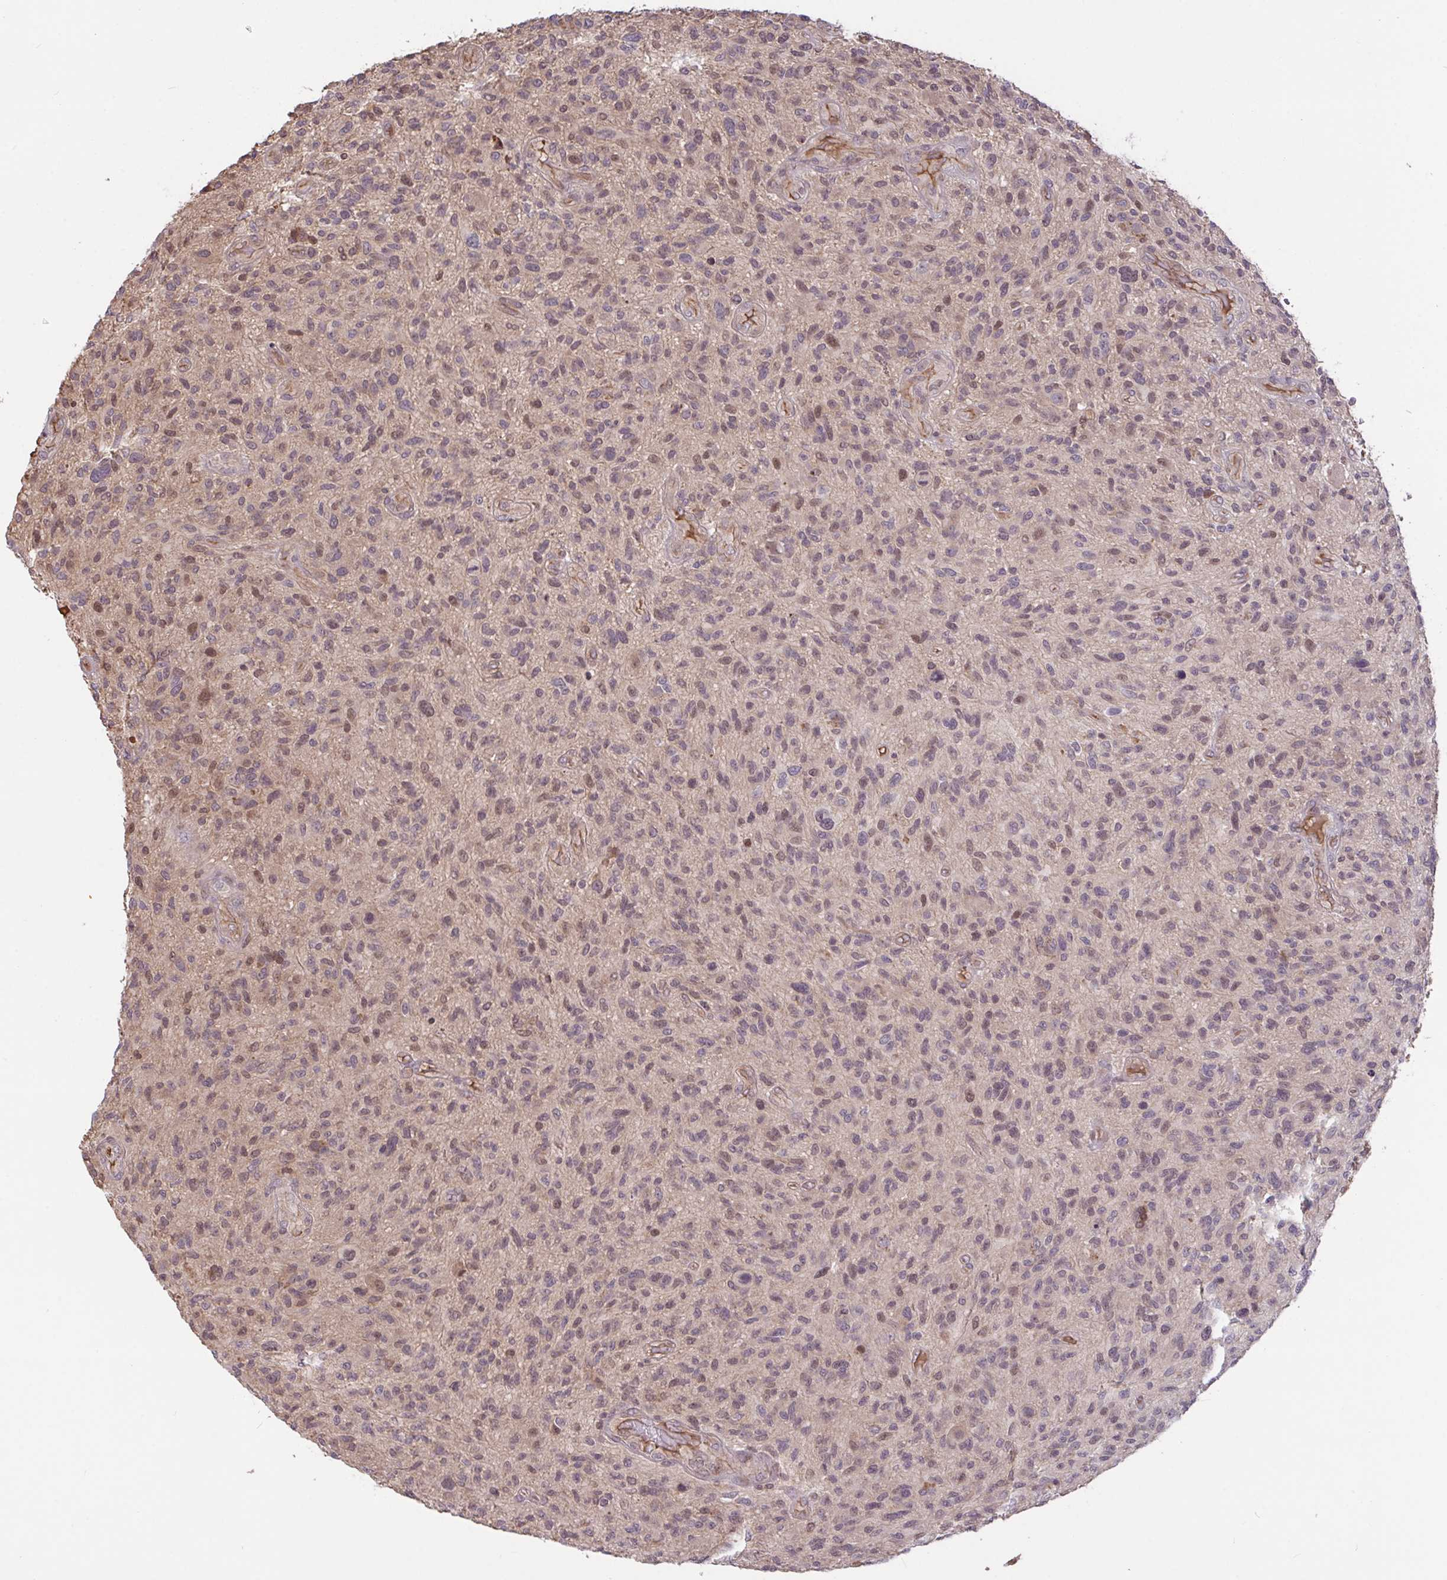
{"staining": {"intensity": "weak", "quantity": "25%-75%", "location": "nuclear"}, "tissue": "glioma", "cell_type": "Tumor cells", "image_type": "cancer", "snomed": [{"axis": "morphology", "description": "Glioma, malignant, High grade"}, {"axis": "topography", "description": "Brain"}], "caption": "Glioma was stained to show a protein in brown. There is low levels of weak nuclear expression in about 25%-75% of tumor cells.", "gene": "FCER1A", "patient": {"sex": "male", "age": 47}}